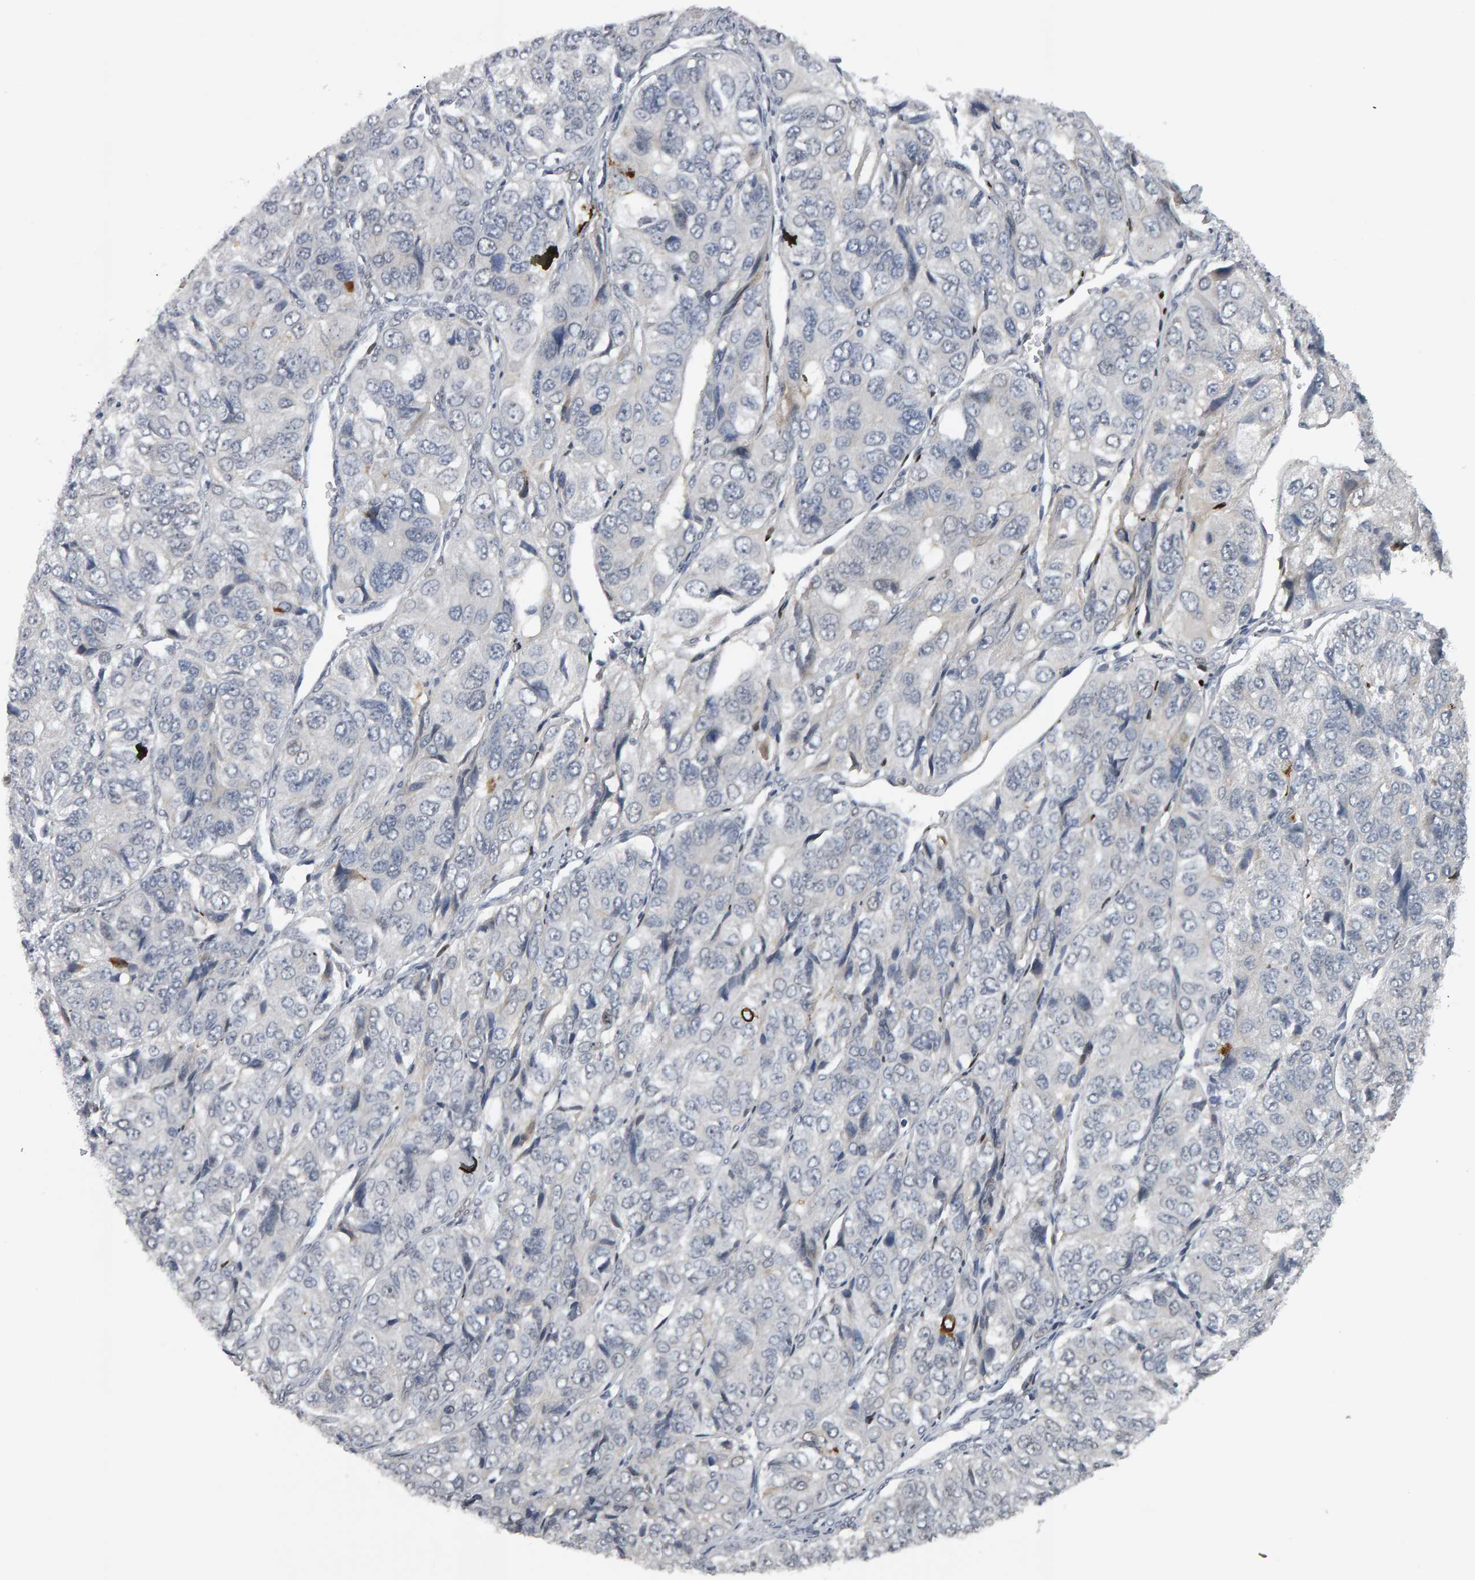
{"staining": {"intensity": "negative", "quantity": "none", "location": "none"}, "tissue": "ovarian cancer", "cell_type": "Tumor cells", "image_type": "cancer", "snomed": [{"axis": "morphology", "description": "Carcinoma, endometroid"}, {"axis": "topography", "description": "Ovary"}], "caption": "An immunohistochemistry (IHC) histopathology image of ovarian endometroid carcinoma is shown. There is no staining in tumor cells of ovarian endometroid carcinoma.", "gene": "IPO8", "patient": {"sex": "female", "age": 51}}